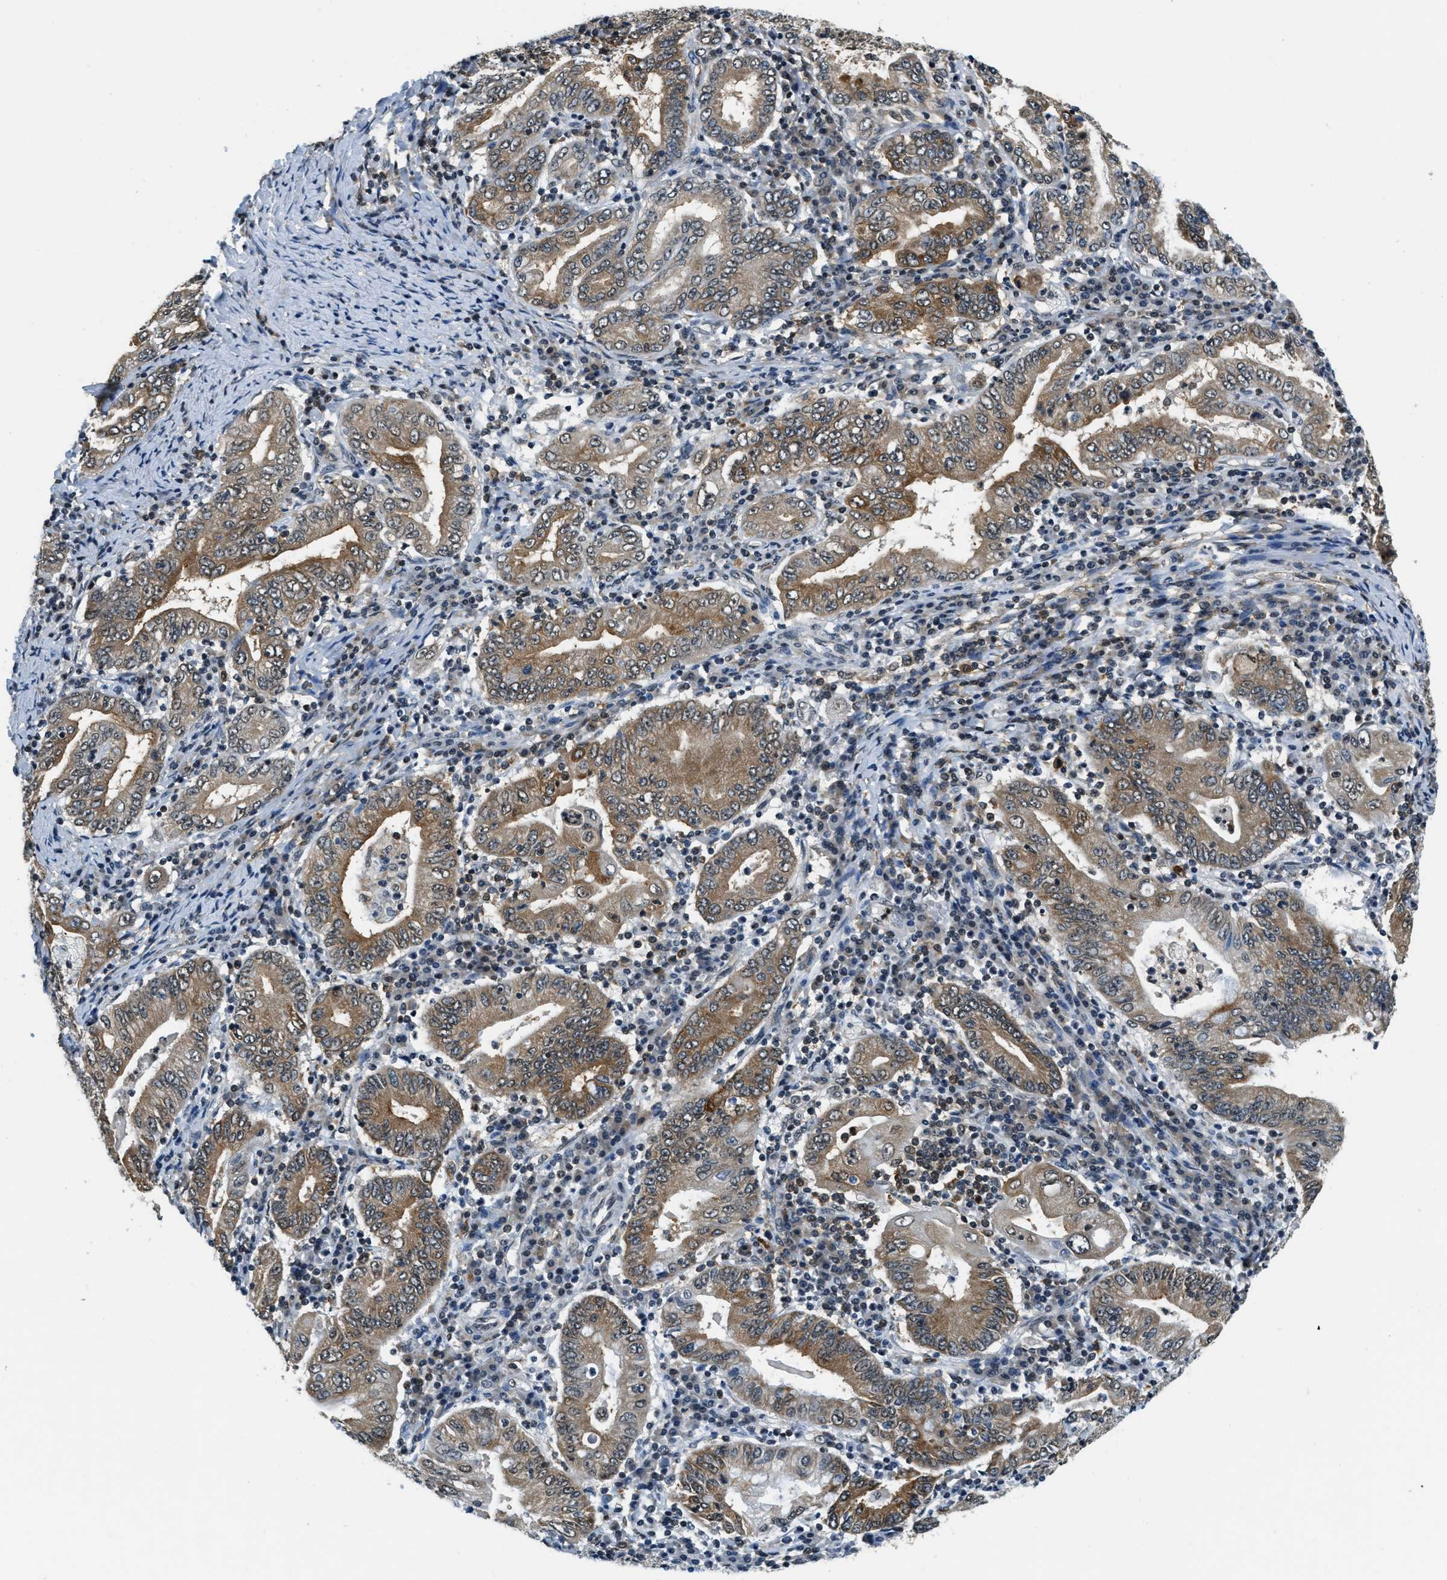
{"staining": {"intensity": "moderate", "quantity": ">75%", "location": "cytoplasmic/membranous"}, "tissue": "stomach cancer", "cell_type": "Tumor cells", "image_type": "cancer", "snomed": [{"axis": "morphology", "description": "Normal tissue, NOS"}, {"axis": "morphology", "description": "Adenocarcinoma, NOS"}, {"axis": "topography", "description": "Esophagus"}, {"axis": "topography", "description": "Stomach, upper"}, {"axis": "topography", "description": "Peripheral nerve tissue"}], "caption": "About >75% of tumor cells in adenocarcinoma (stomach) demonstrate moderate cytoplasmic/membranous protein positivity as visualized by brown immunohistochemical staining.", "gene": "RAB11FIP1", "patient": {"sex": "male", "age": 62}}